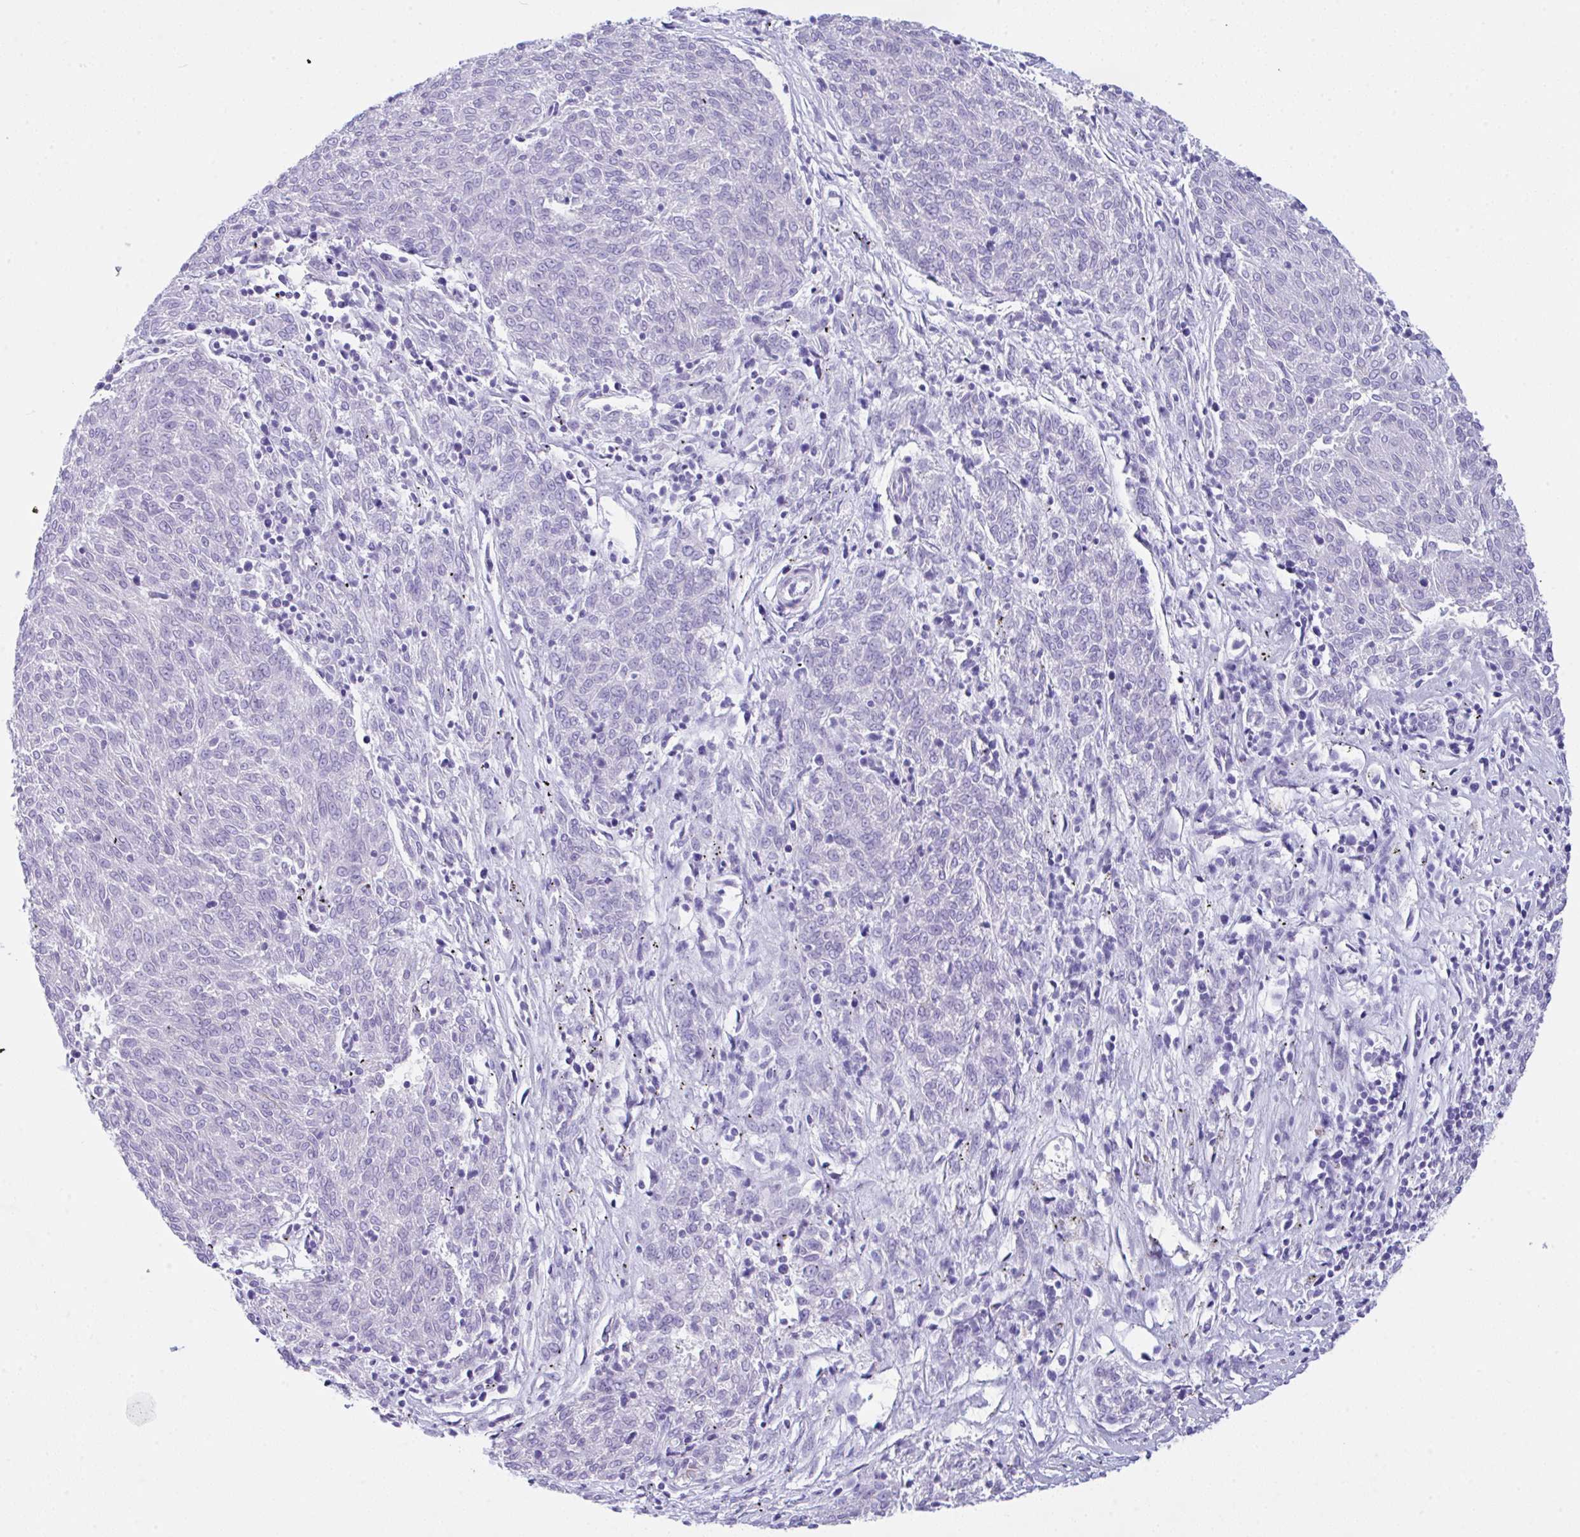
{"staining": {"intensity": "negative", "quantity": "none", "location": "none"}, "tissue": "melanoma", "cell_type": "Tumor cells", "image_type": "cancer", "snomed": [{"axis": "morphology", "description": "Malignant melanoma, NOS"}, {"axis": "topography", "description": "Skin"}], "caption": "Immunohistochemical staining of human melanoma displays no significant positivity in tumor cells.", "gene": "NDUFAF8", "patient": {"sex": "female", "age": 72}}